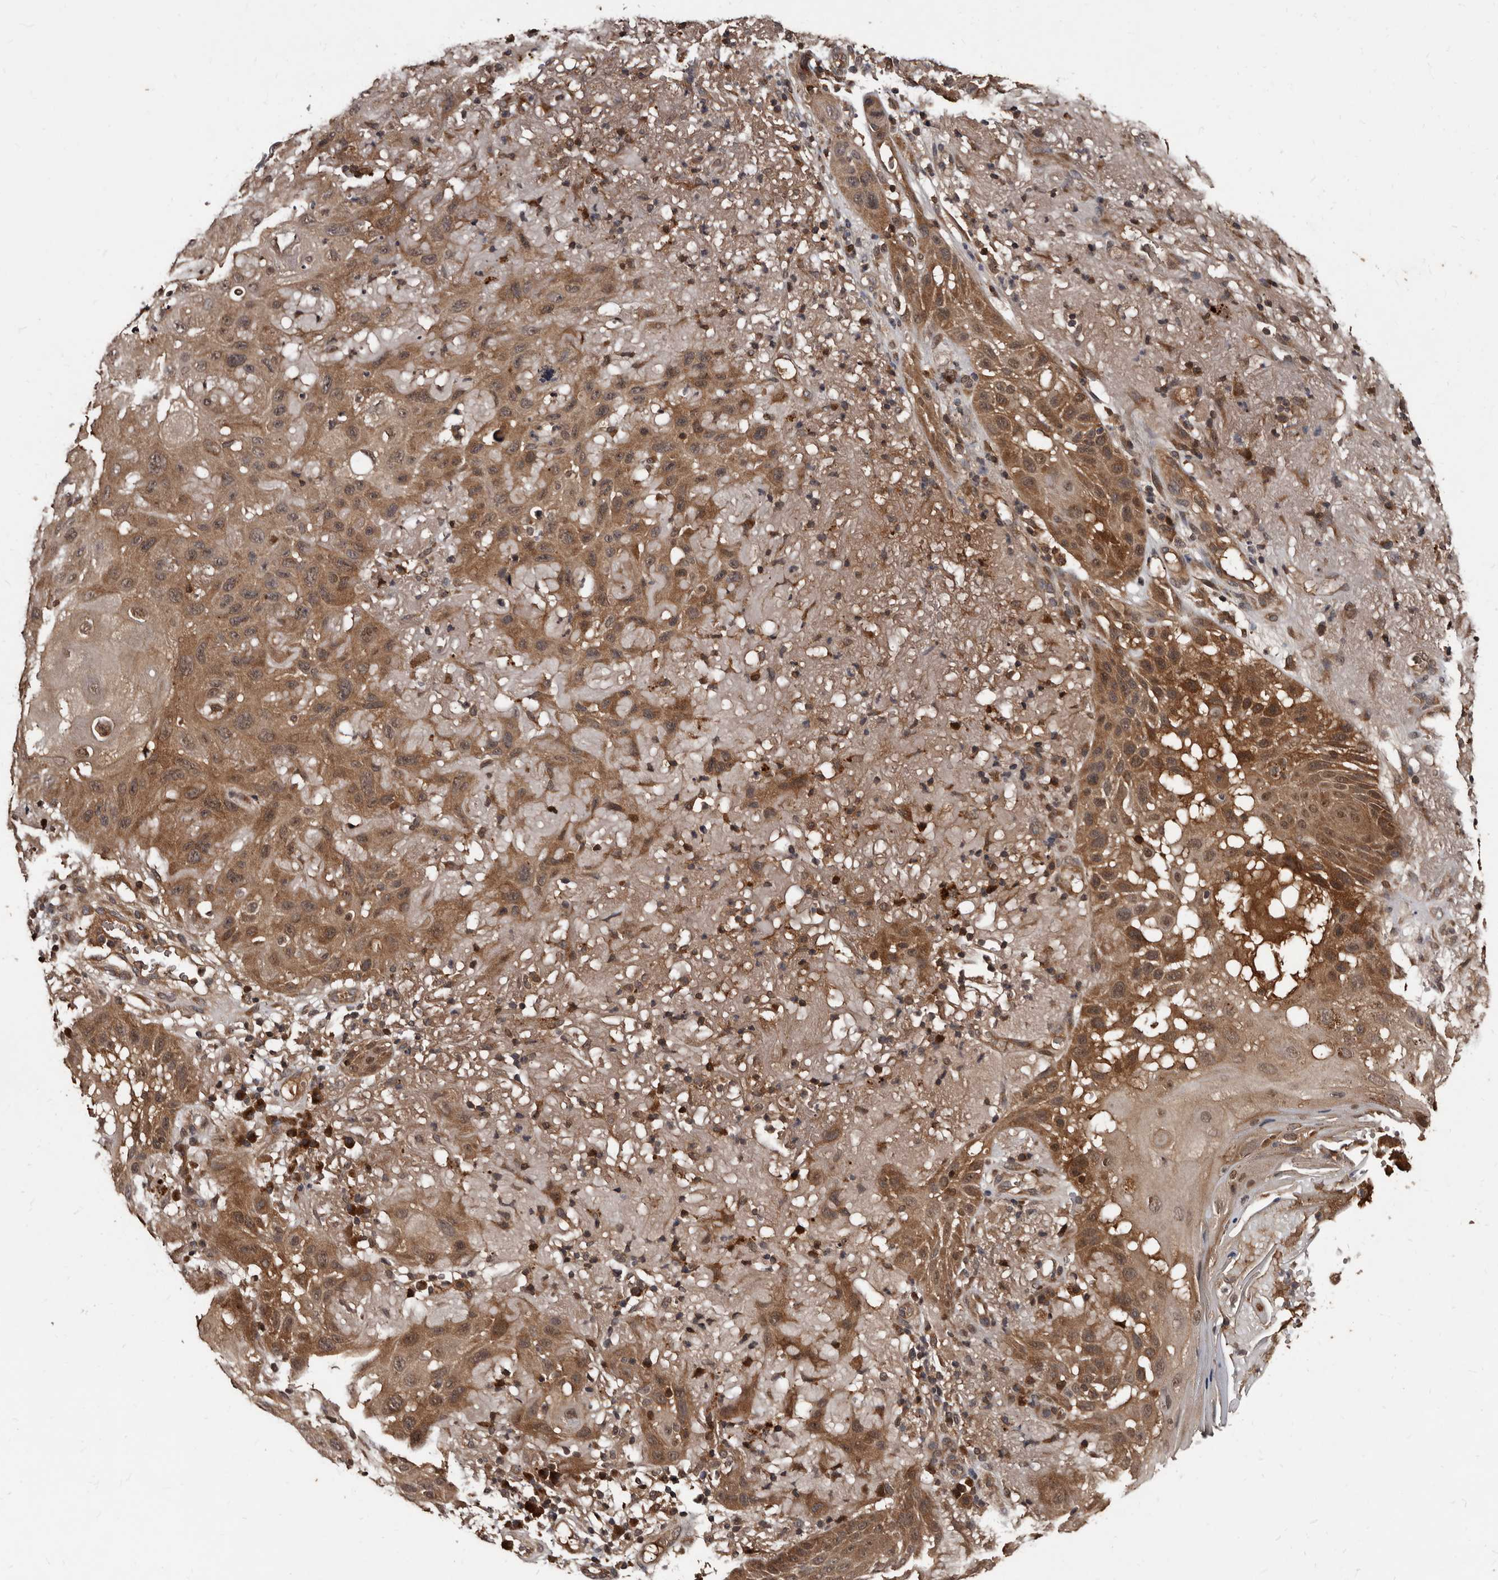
{"staining": {"intensity": "moderate", "quantity": ">75%", "location": "cytoplasmic/membranous"}, "tissue": "skin cancer", "cell_type": "Tumor cells", "image_type": "cancer", "snomed": [{"axis": "morphology", "description": "Normal tissue, NOS"}, {"axis": "morphology", "description": "Squamous cell carcinoma, NOS"}, {"axis": "topography", "description": "Skin"}], "caption": "Human skin cancer (squamous cell carcinoma) stained with a protein marker shows moderate staining in tumor cells.", "gene": "PMVK", "patient": {"sex": "female", "age": 96}}